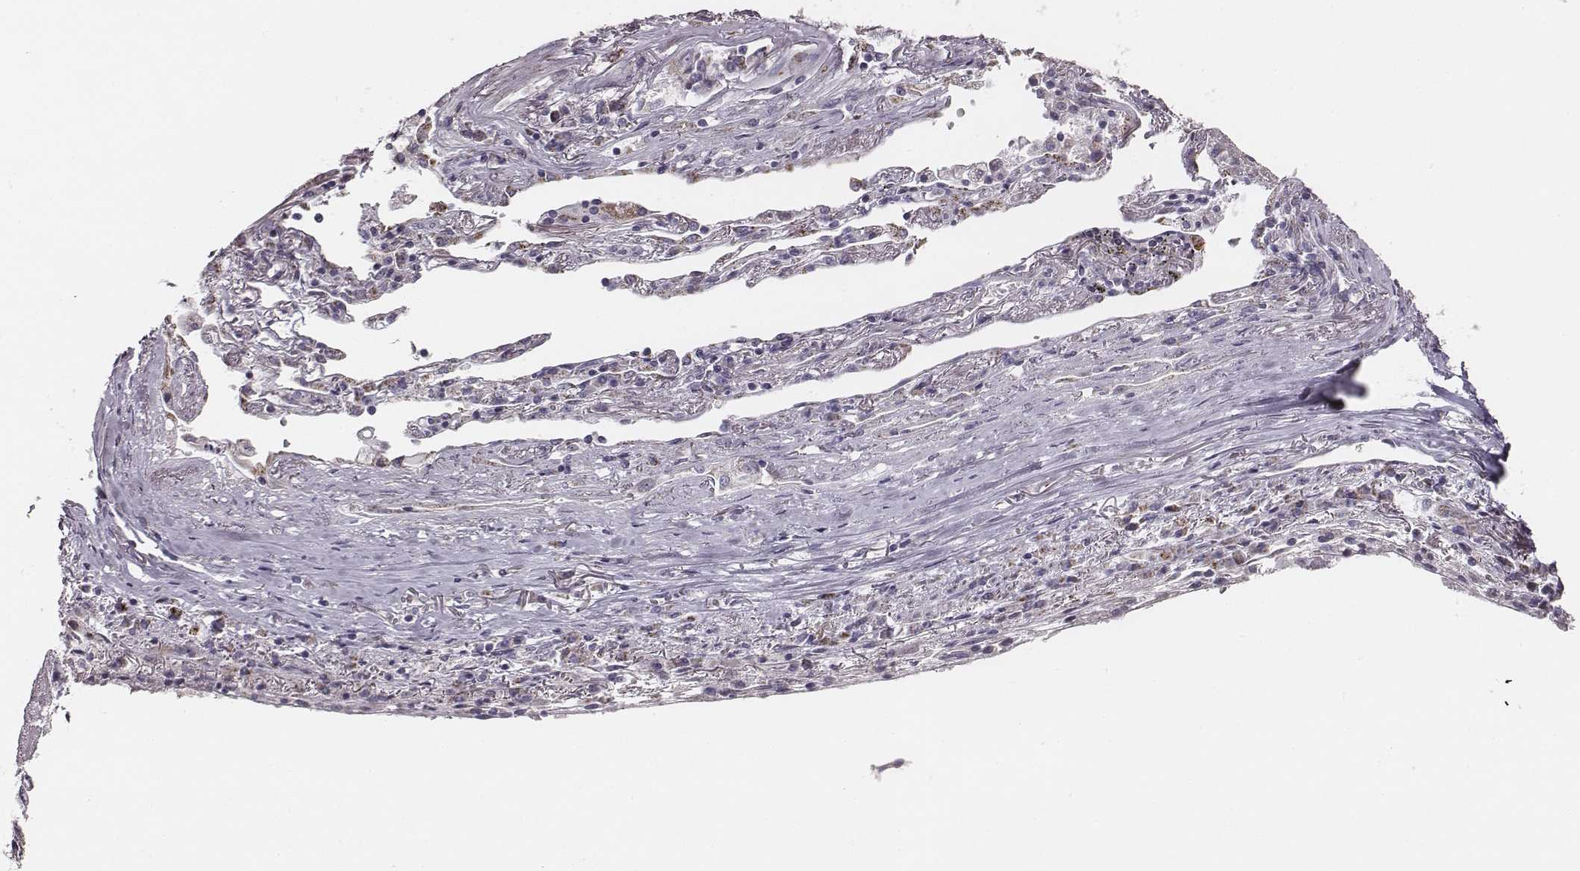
{"staining": {"intensity": "negative", "quantity": "none", "location": "none"}, "tissue": "lung cancer", "cell_type": "Tumor cells", "image_type": "cancer", "snomed": [{"axis": "morphology", "description": "Squamous cell carcinoma, NOS"}, {"axis": "topography", "description": "Lung"}], "caption": "IHC image of lung squamous cell carcinoma stained for a protein (brown), which displays no staining in tumor cells.", "gene": "UBL4B", "patient": {"sex": "male", "age": 73}}